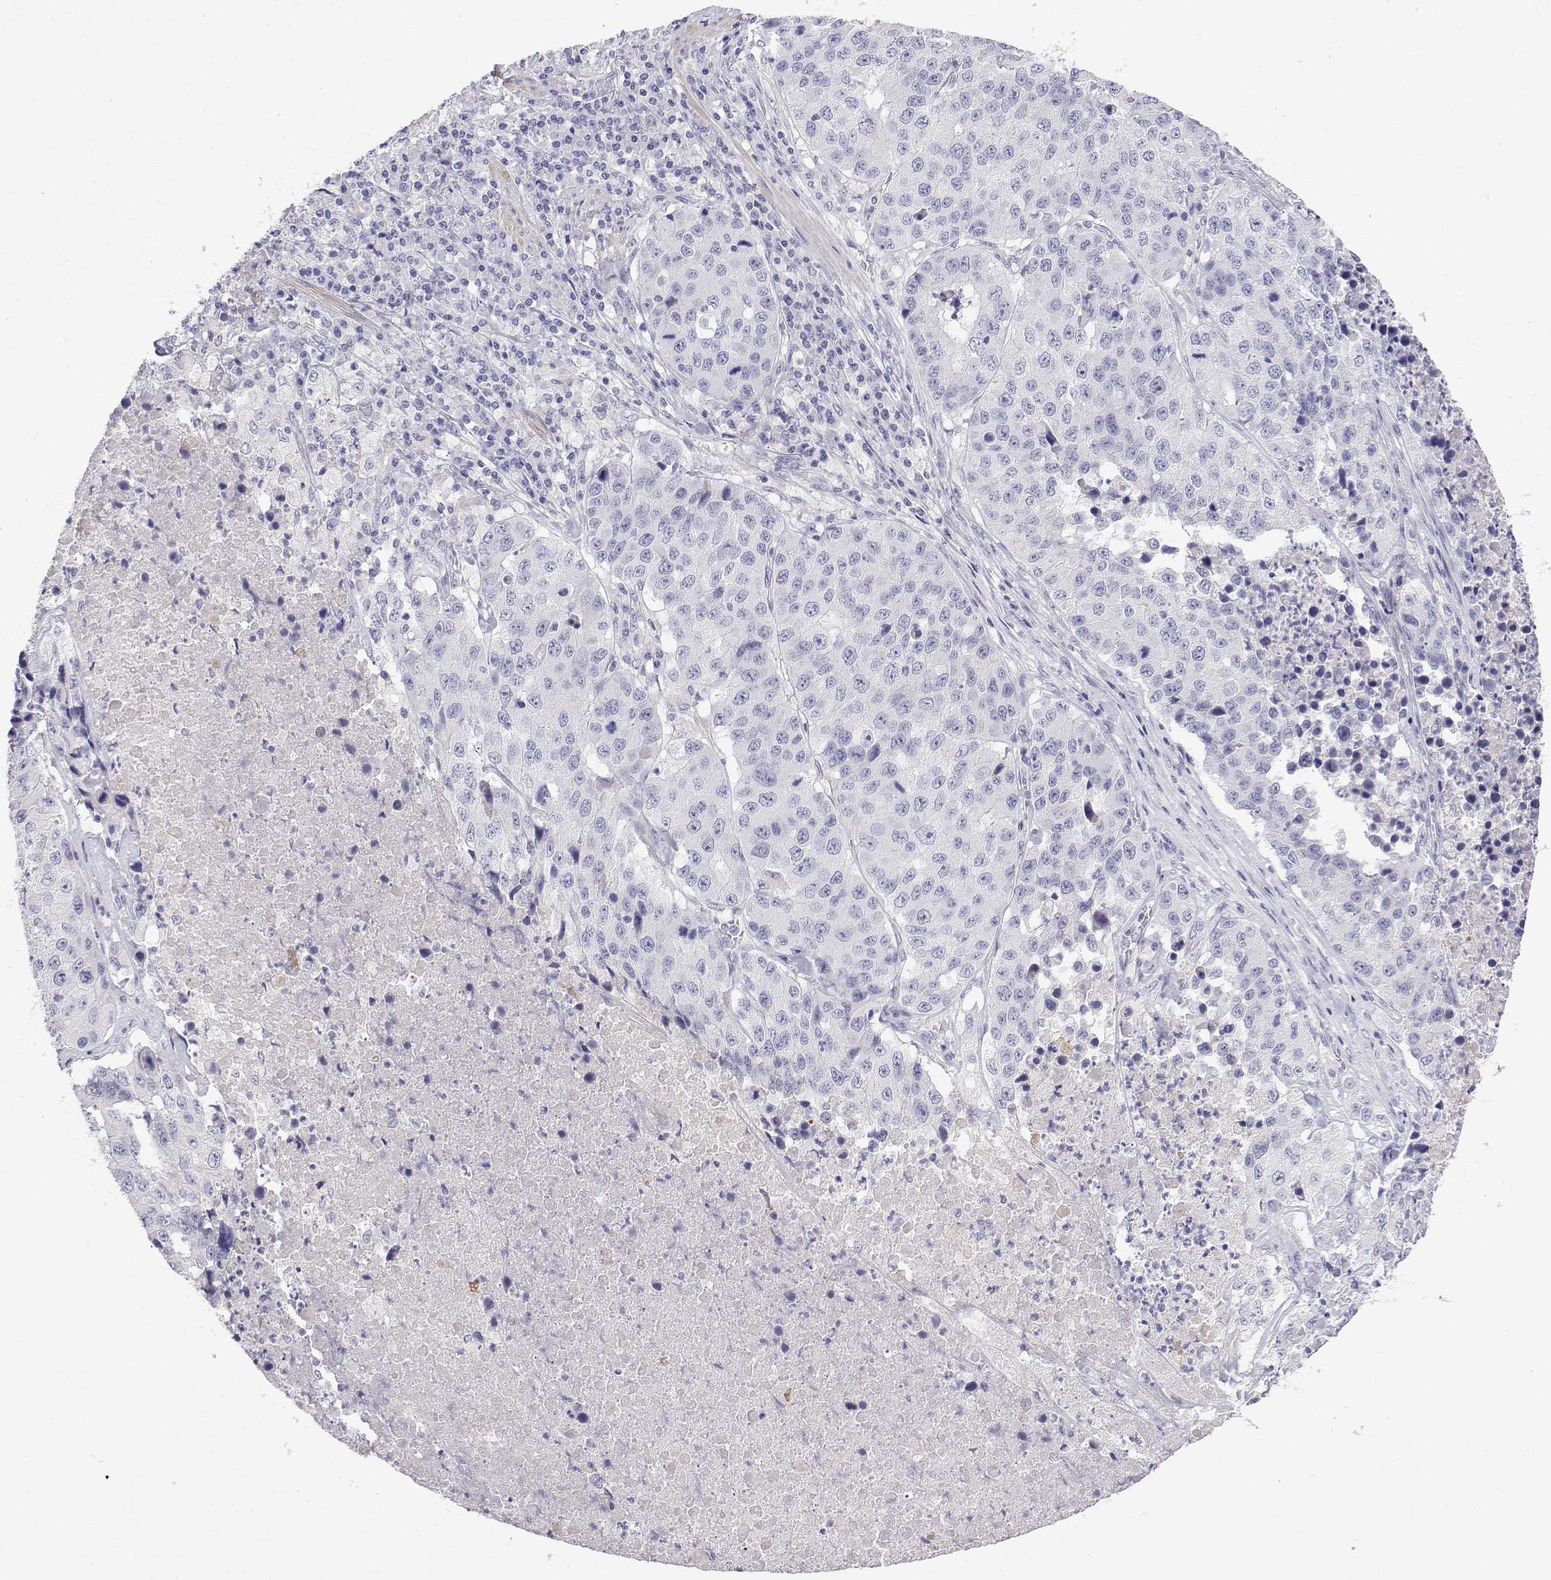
{"staining": {"intensity": "negative", "quantity": "none", "location": "none"}, "tissue": "stomach cancer", "cell_type": "Tumor cells", "image_type": "cancer", "snomed": [{"axis": "morphology", "description": "Adenocarcinoma, NOS"}, {"axis": "topography", "description": "Stomach"}], "caption": "This photomicrograph is of stomach adenocarcinoma stained with immunohistochemistry to label a protein in brown with the nuclei are counter-stained blue. There is no positivity in tumor cells. (Brightfield microscopy of DAB (3,3'-diaminobenzidine) IHC at high magnification).", "gene": "GGACT", "patient": {"sex": "male", "age": 71}}